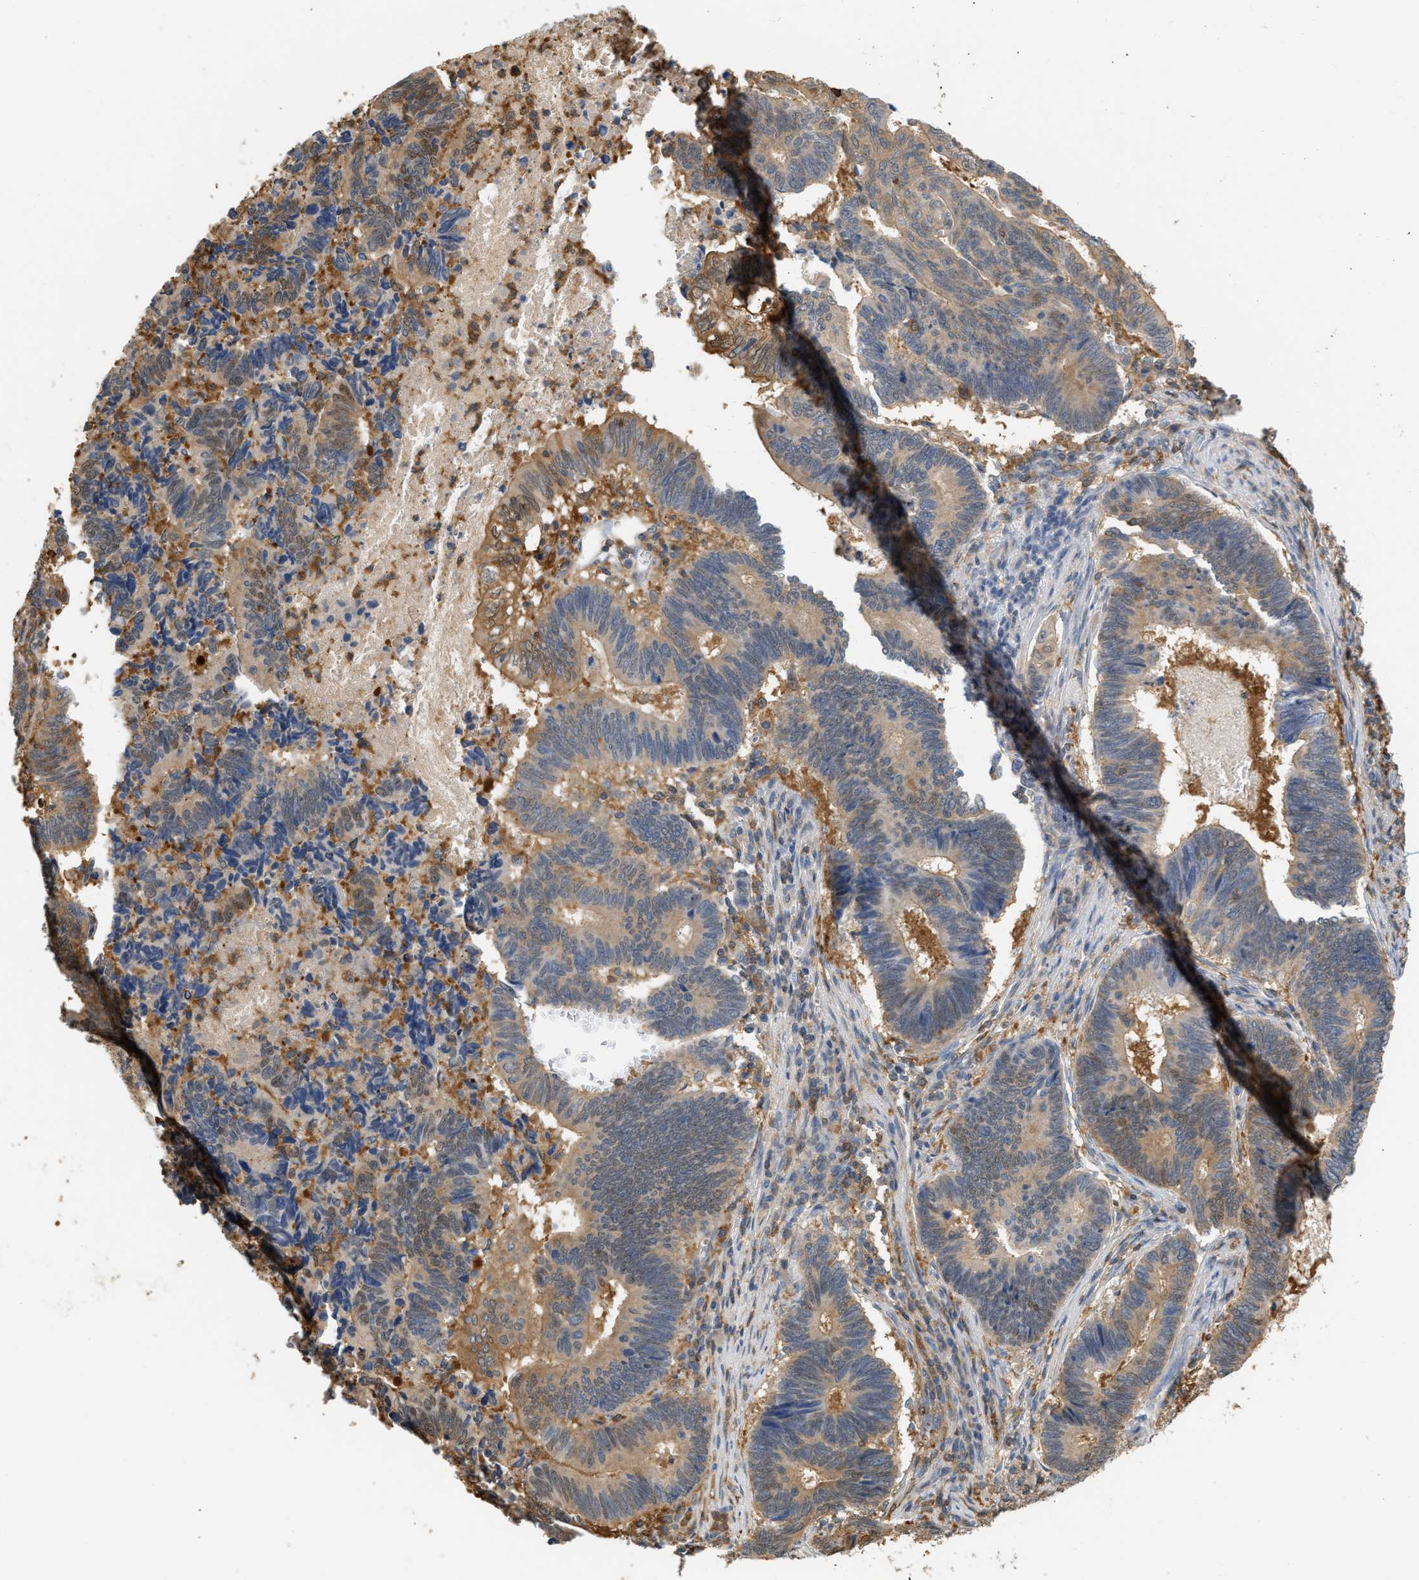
{"staining": {"intensity": "moderate", "quantity": ">75%", "location": "cytoplasmic/membranous"}, "tissue": "pancreatic cancer", "cell_type": "Tumor cells", "image_type": "cancer", "snomed": [{"axis": "morphology", "description": "Adenocarcinoma, NOS"}, {"axis": "topography", "description": "Pancreas"}], "caption": "Tumor cells exhibit moderate cytoplasmic/membranous expression in about >75% of cells in adenocarcinoma (pancreatic). (Stains: DAB (3,3'-diaminobenzidine) in brown, nuclei in blue, Microscopy: brightfield microscopy at high magnification).", "gene": "ENO1", "patient": {"sex": "female", "age": 70}}